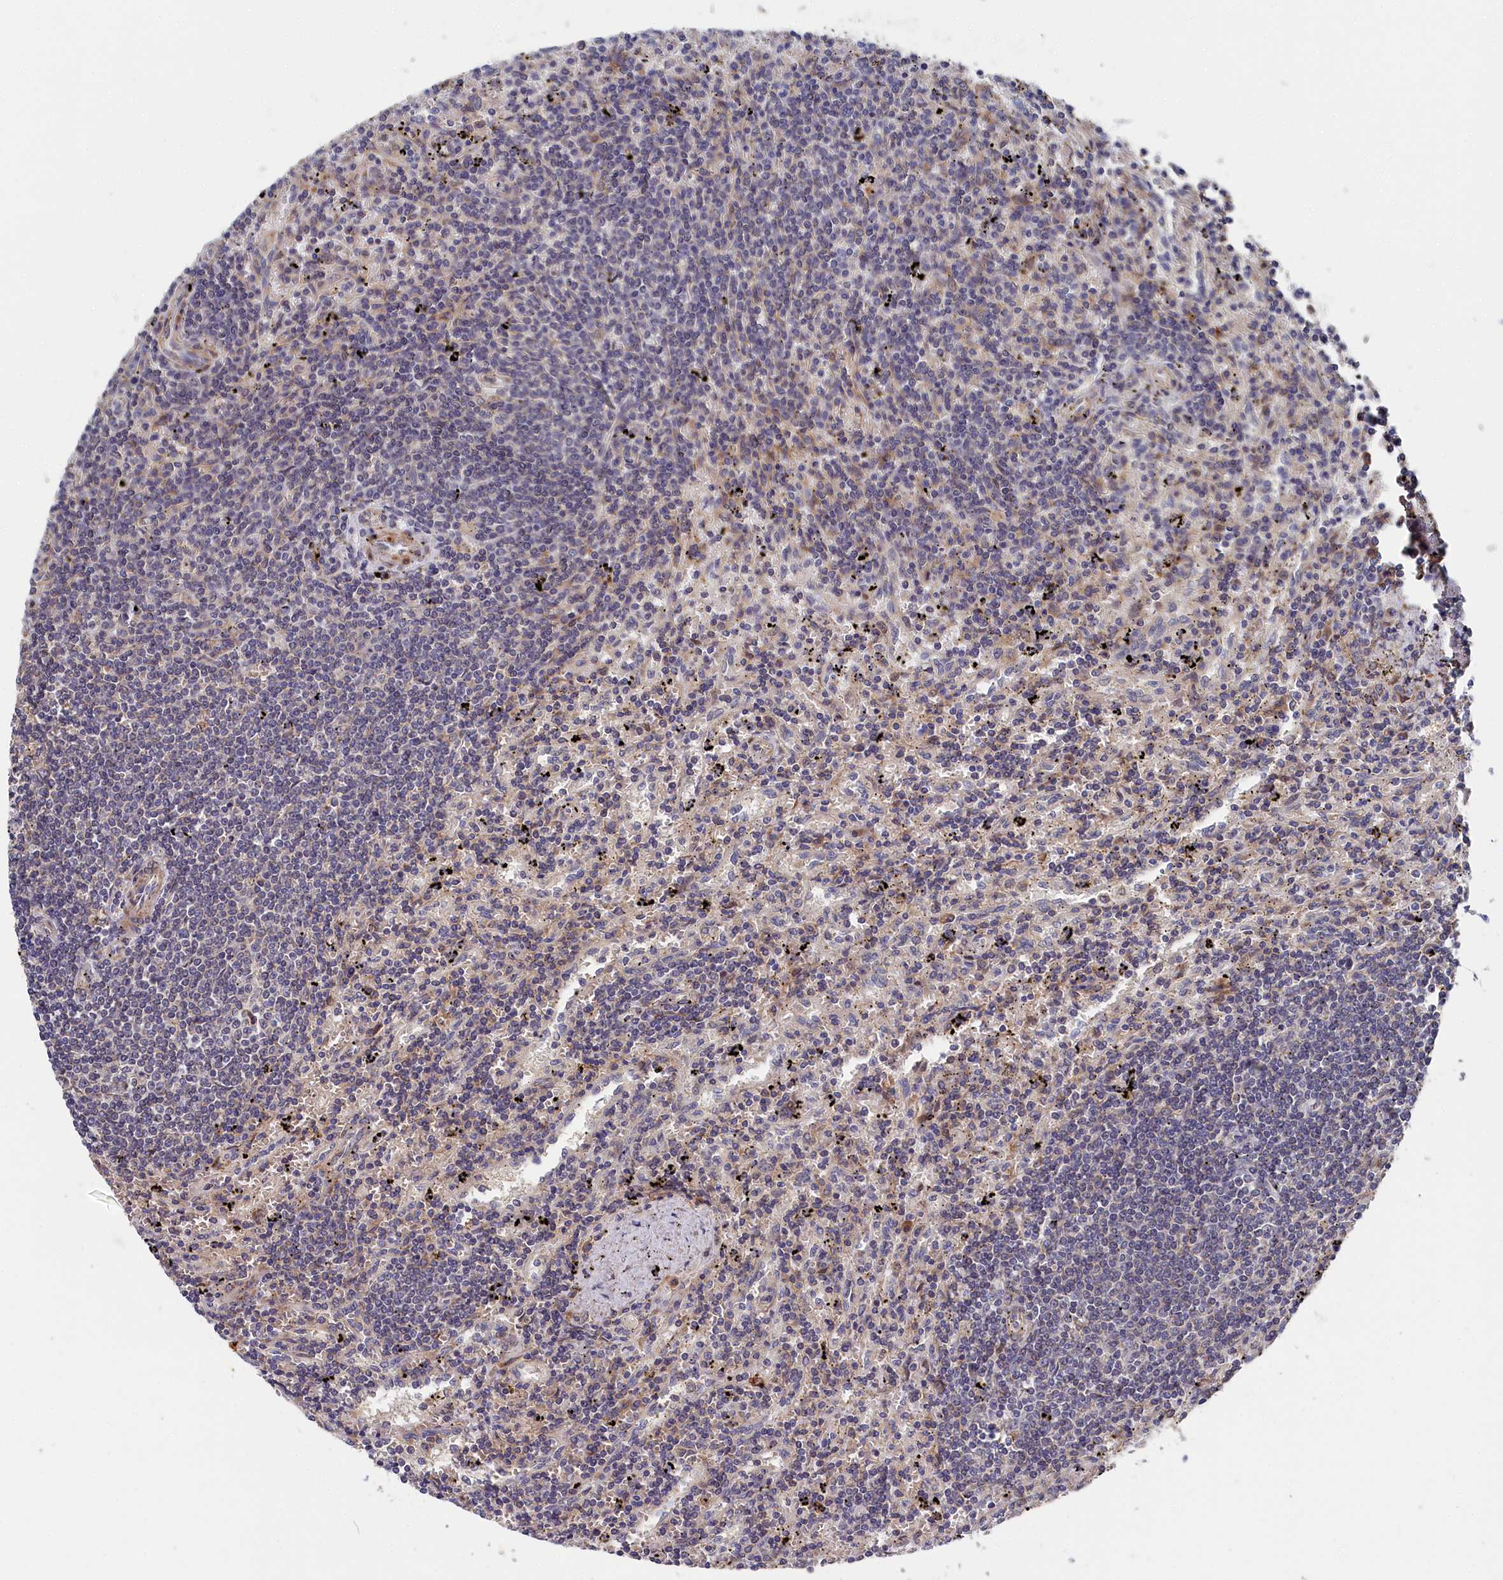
{"staining": {"intensity": "negative", "quantity": "none", "location": "none"}, "tissue": "lymphoma", "cell_type": "Tumor cells", "image_type": "cancer", "snomed": [{"axis": "morphology", "description": "Malignant lymphoma, non-Hodgkin's type, Low grade"}, {"axis": "topography", "description": "Spleen"}], "caption": "A high-resolution histopathology image shows IHC staining of lymphoma, which reveals no significant staining in tumor cells. (DAB (3,3'-diaminobenzidine) immunohistochemistry (IHC) with hematoxylin counter stain).", "gene": "CYB5D2", "patient": {"sex": "male", "age": 76}}